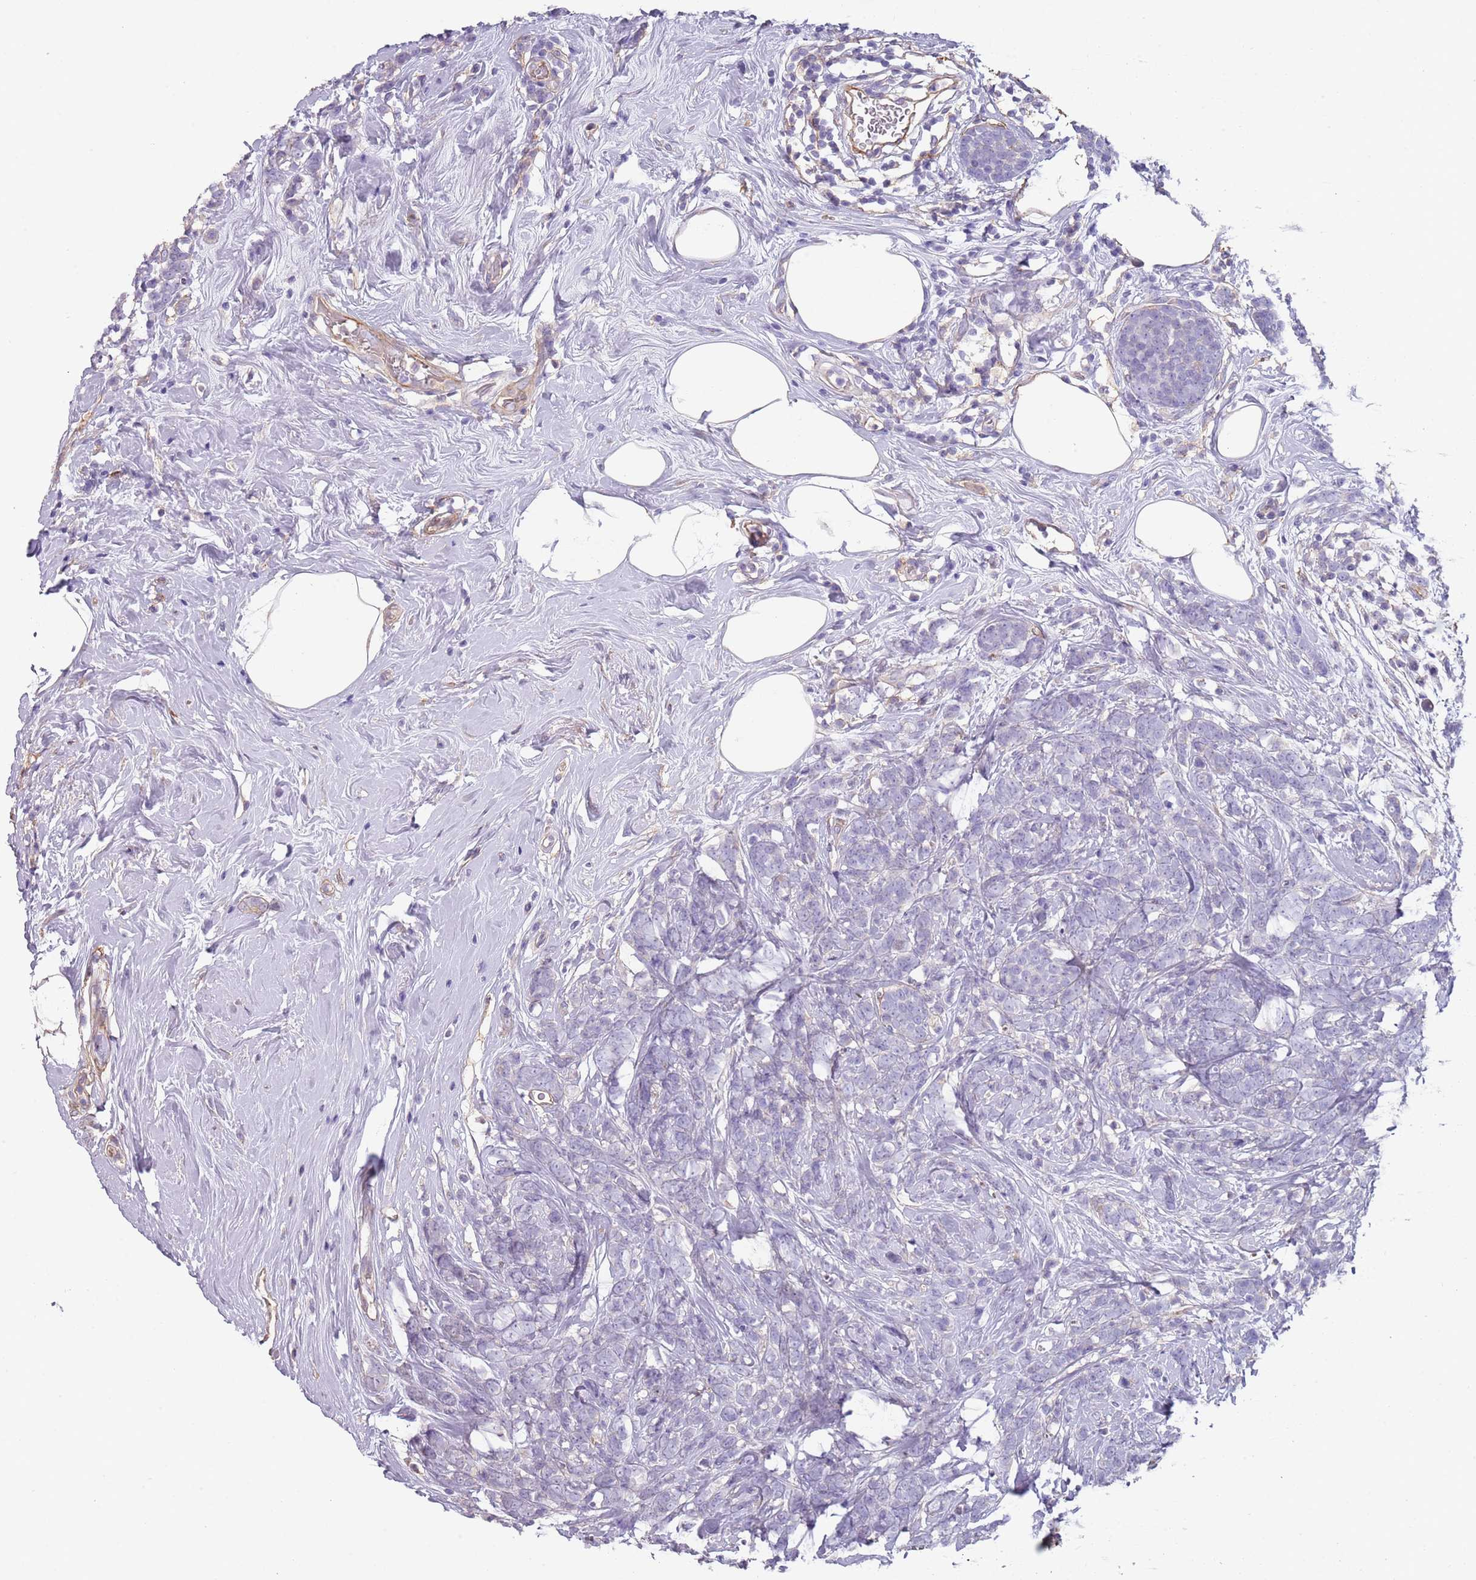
{"staining": {"intensity": "negative", "quantity": "none", "location": "none"}, "tissue": "breast cancer", "cell_type": "Tumor cells", "image_type": "cancer", "snomed": [{"axis": "morphology", "description": "Lobular carcinoma"}, {"axis": "topography", "description": "Breast"}], "caption": "The histopathology image displays no significant positivity in tumor cells of breast lobular carcinoma.", "gene": "NBPF3", "patient": {"sex": "female", "age": 58}}